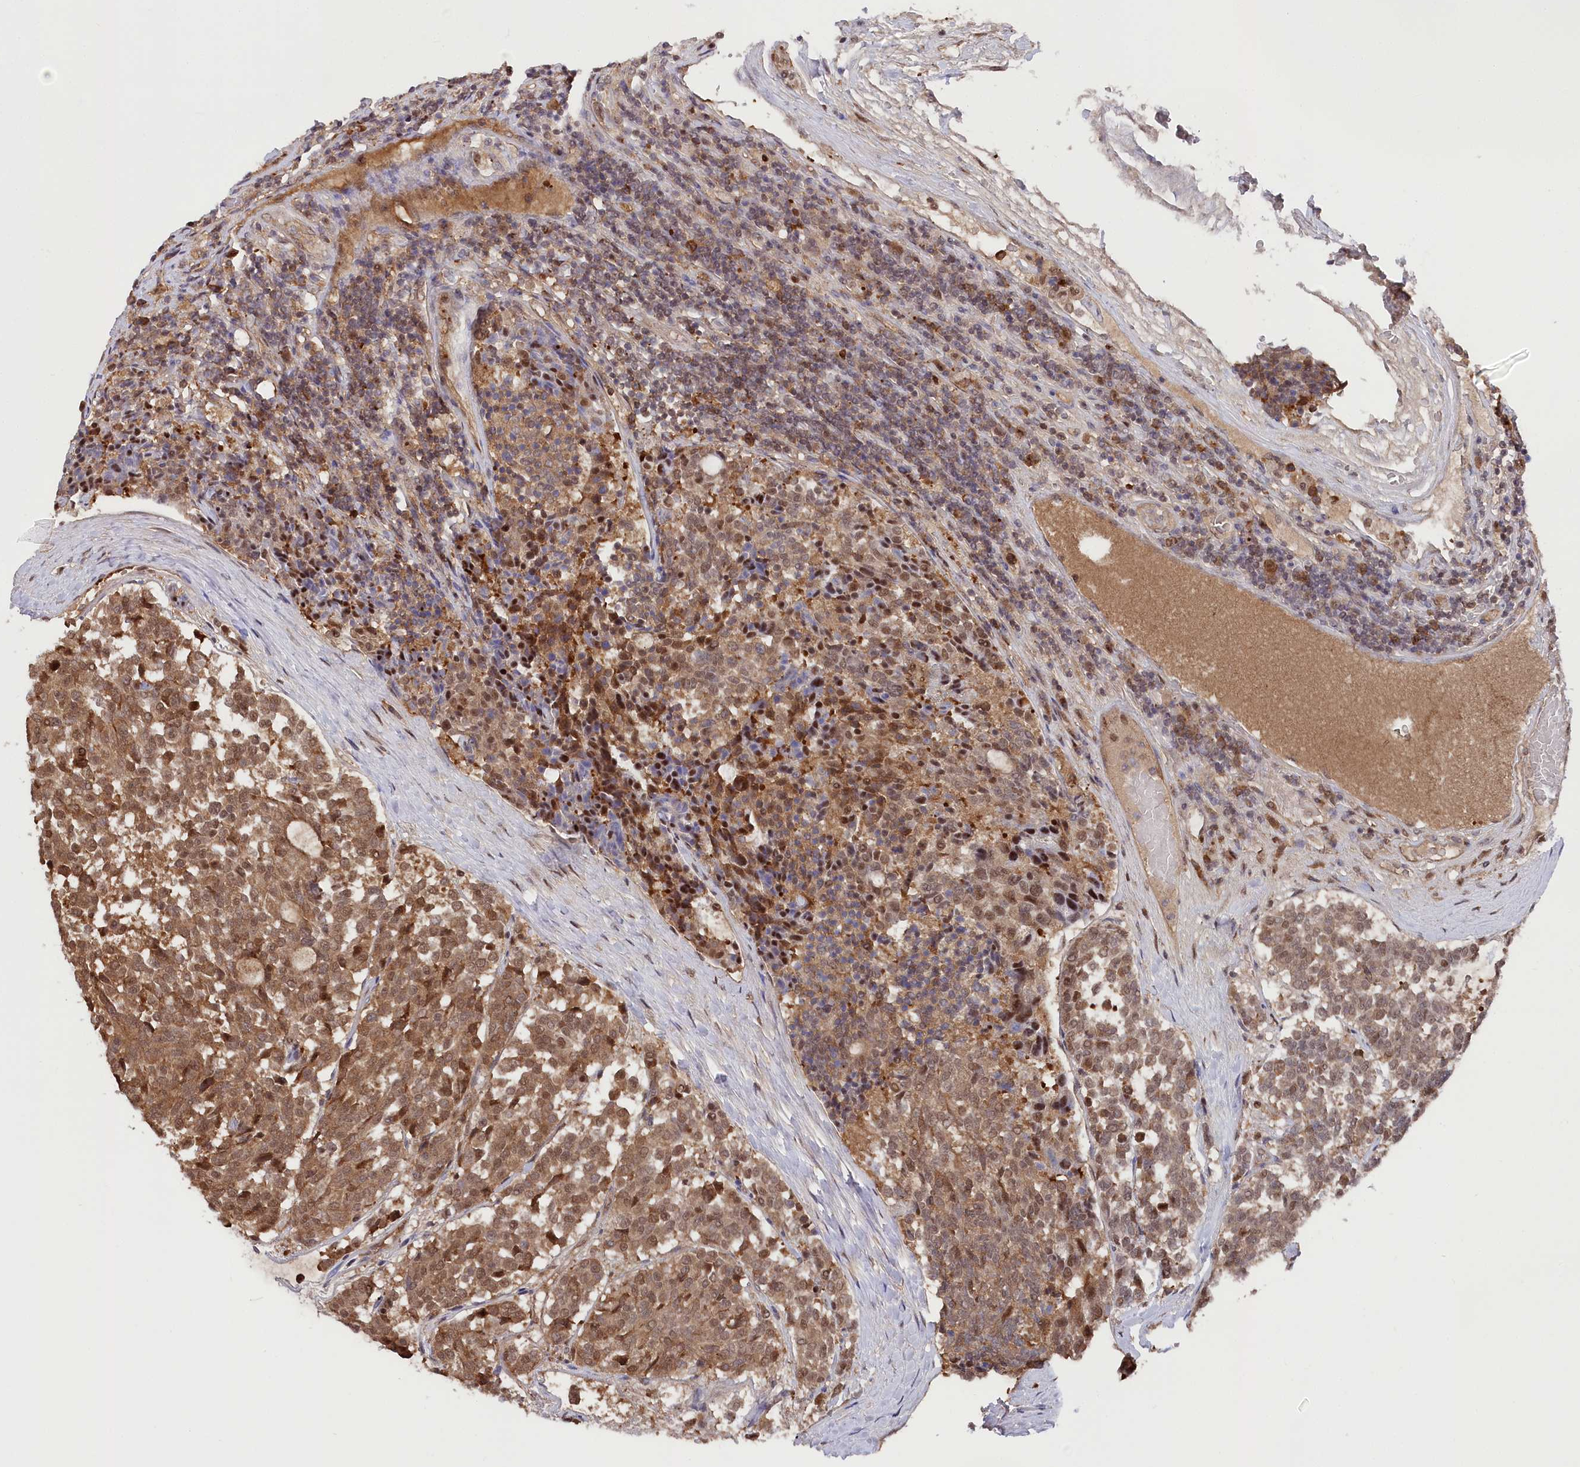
{"staining": {"intensity": "moderate", "quantity": ">75%", "location": "cytoplasmic/membranous,nuclear"}, "tissue": "carcinoid", "cell_type": "Tumor cells", "image_type": "cancer", "snomed": [{"axis": "morphology", "description": "Carcinoid, malignant, NOS"}, {"axis": "topography", "description": "Pancreas"}], "caption": "Moderate cytoplasmic/membranous and nuclear protein expression is appreciated in about >75% of tumor cells in carcinoid (malignant).", "gene": "PSMA1", "patient": {"sex": "female", "age": 54}}